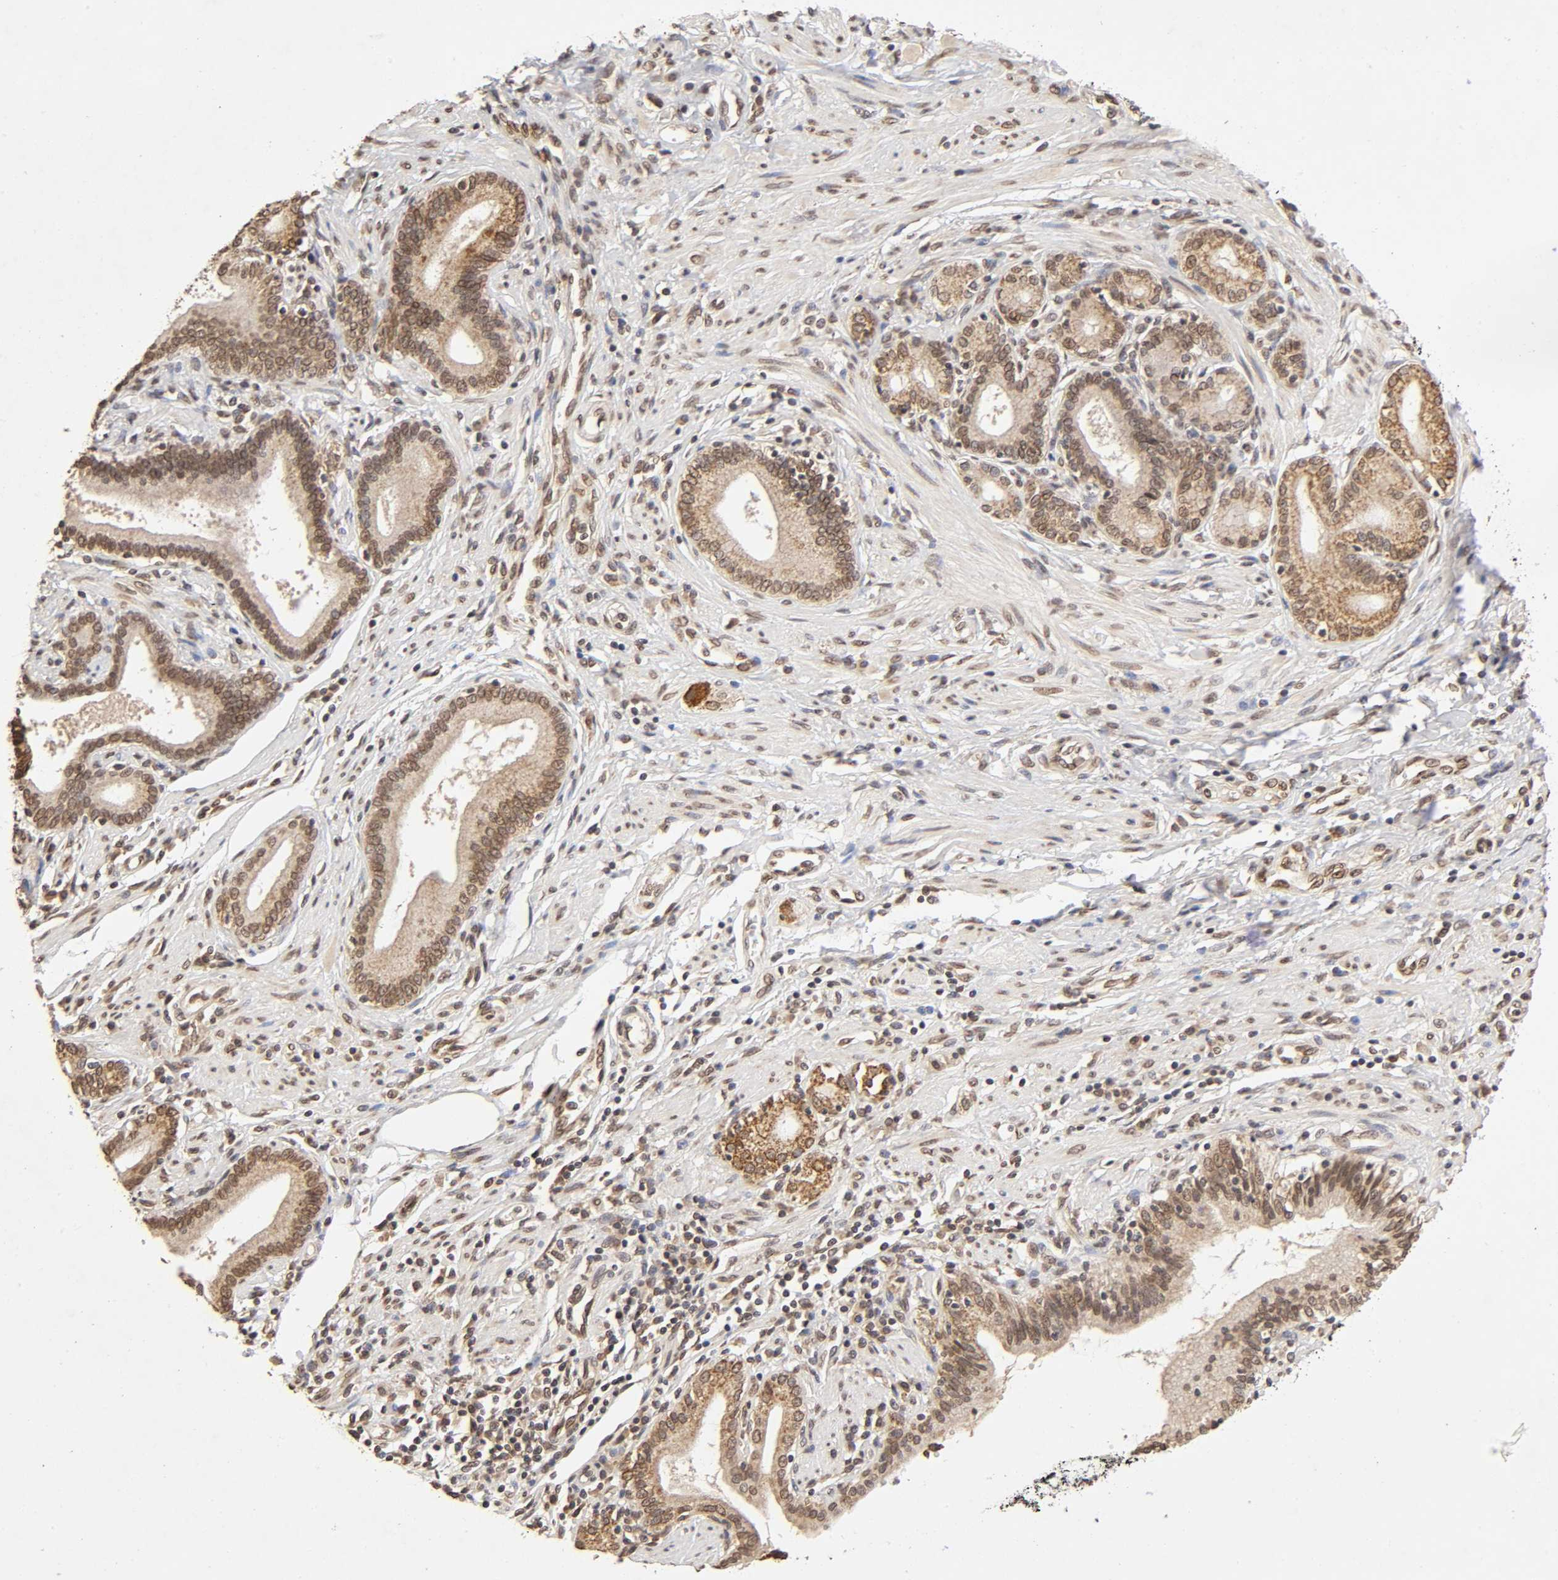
{"staining": {"intensity": "moderate", "quantity": ">75%", "location": "cytoplasmic/membranous"}, "tissue": "pancreatic cancer", "cell_type": "Tumor cells", "image_type": "cancer", "snomed": [{"axis": "morphology", "description": "Adenocarcinoma, NOS"}, {"axis": "topography", "description": "Pancreas"}], "caption": "Pancreatic cancer (adenocarcinoma) stained for a protein (brown) reveals moderate cytoplasmic/membranous positive staining in about >75% of tumor cells.", "gene": "MLLT6", "patient": {"sex": "female", "age": 48}}